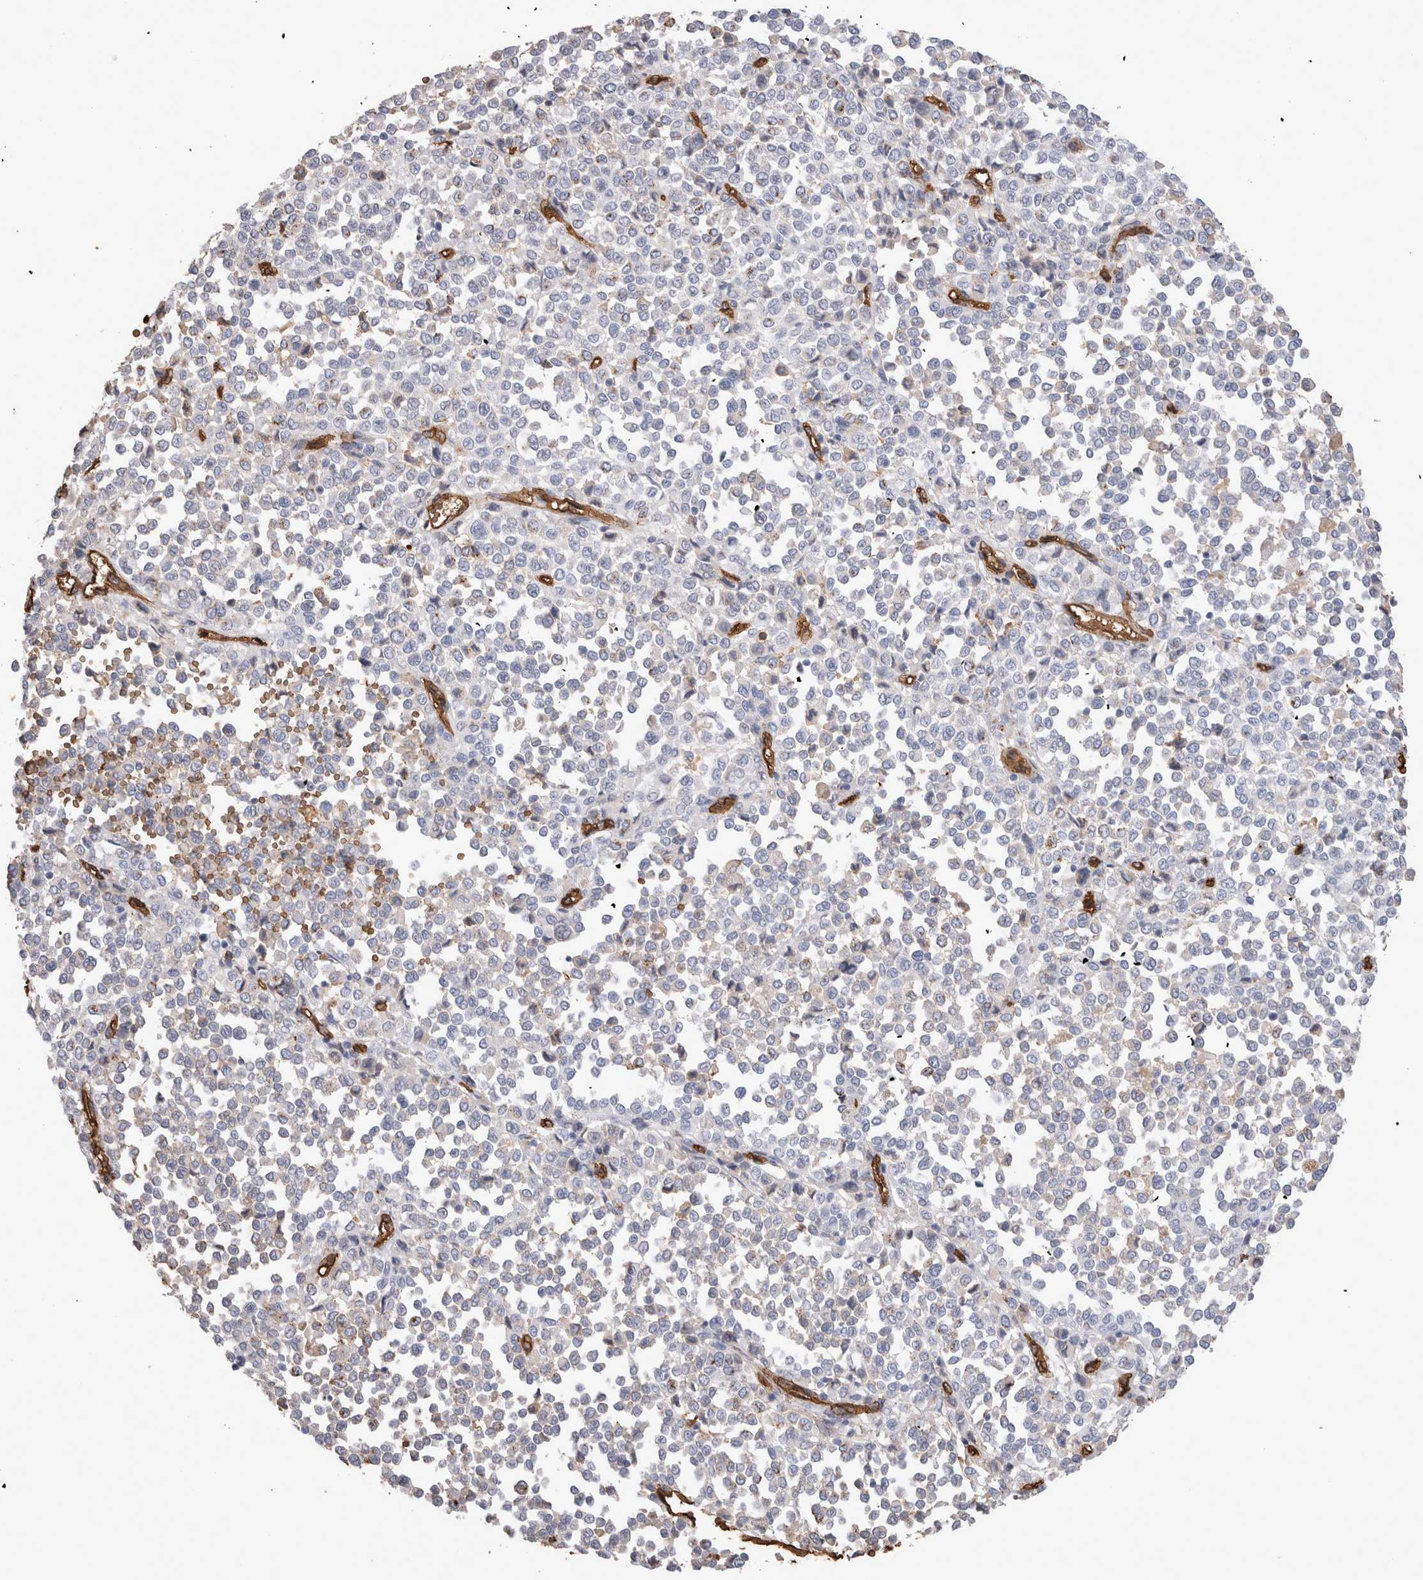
{"staining": {"intensity": "negative", "quantity": "none", "location": "none"}, "tissue": "melanoma", "cell_type": "Tumor cells", "image_type": "cancer", "snomed": [{"axis": "morphology", "description": "Malignant melanoma, Metastatic site"}, {"axis": "topography", "description": "Pancreas"}], "caption": "Human malignant melanoma (metastatic site) stained for a protein using IHC exhibits no positivity in tumor cells.", "gene": "IL17RC", "patient": {"sex": "female", "age": 30}}